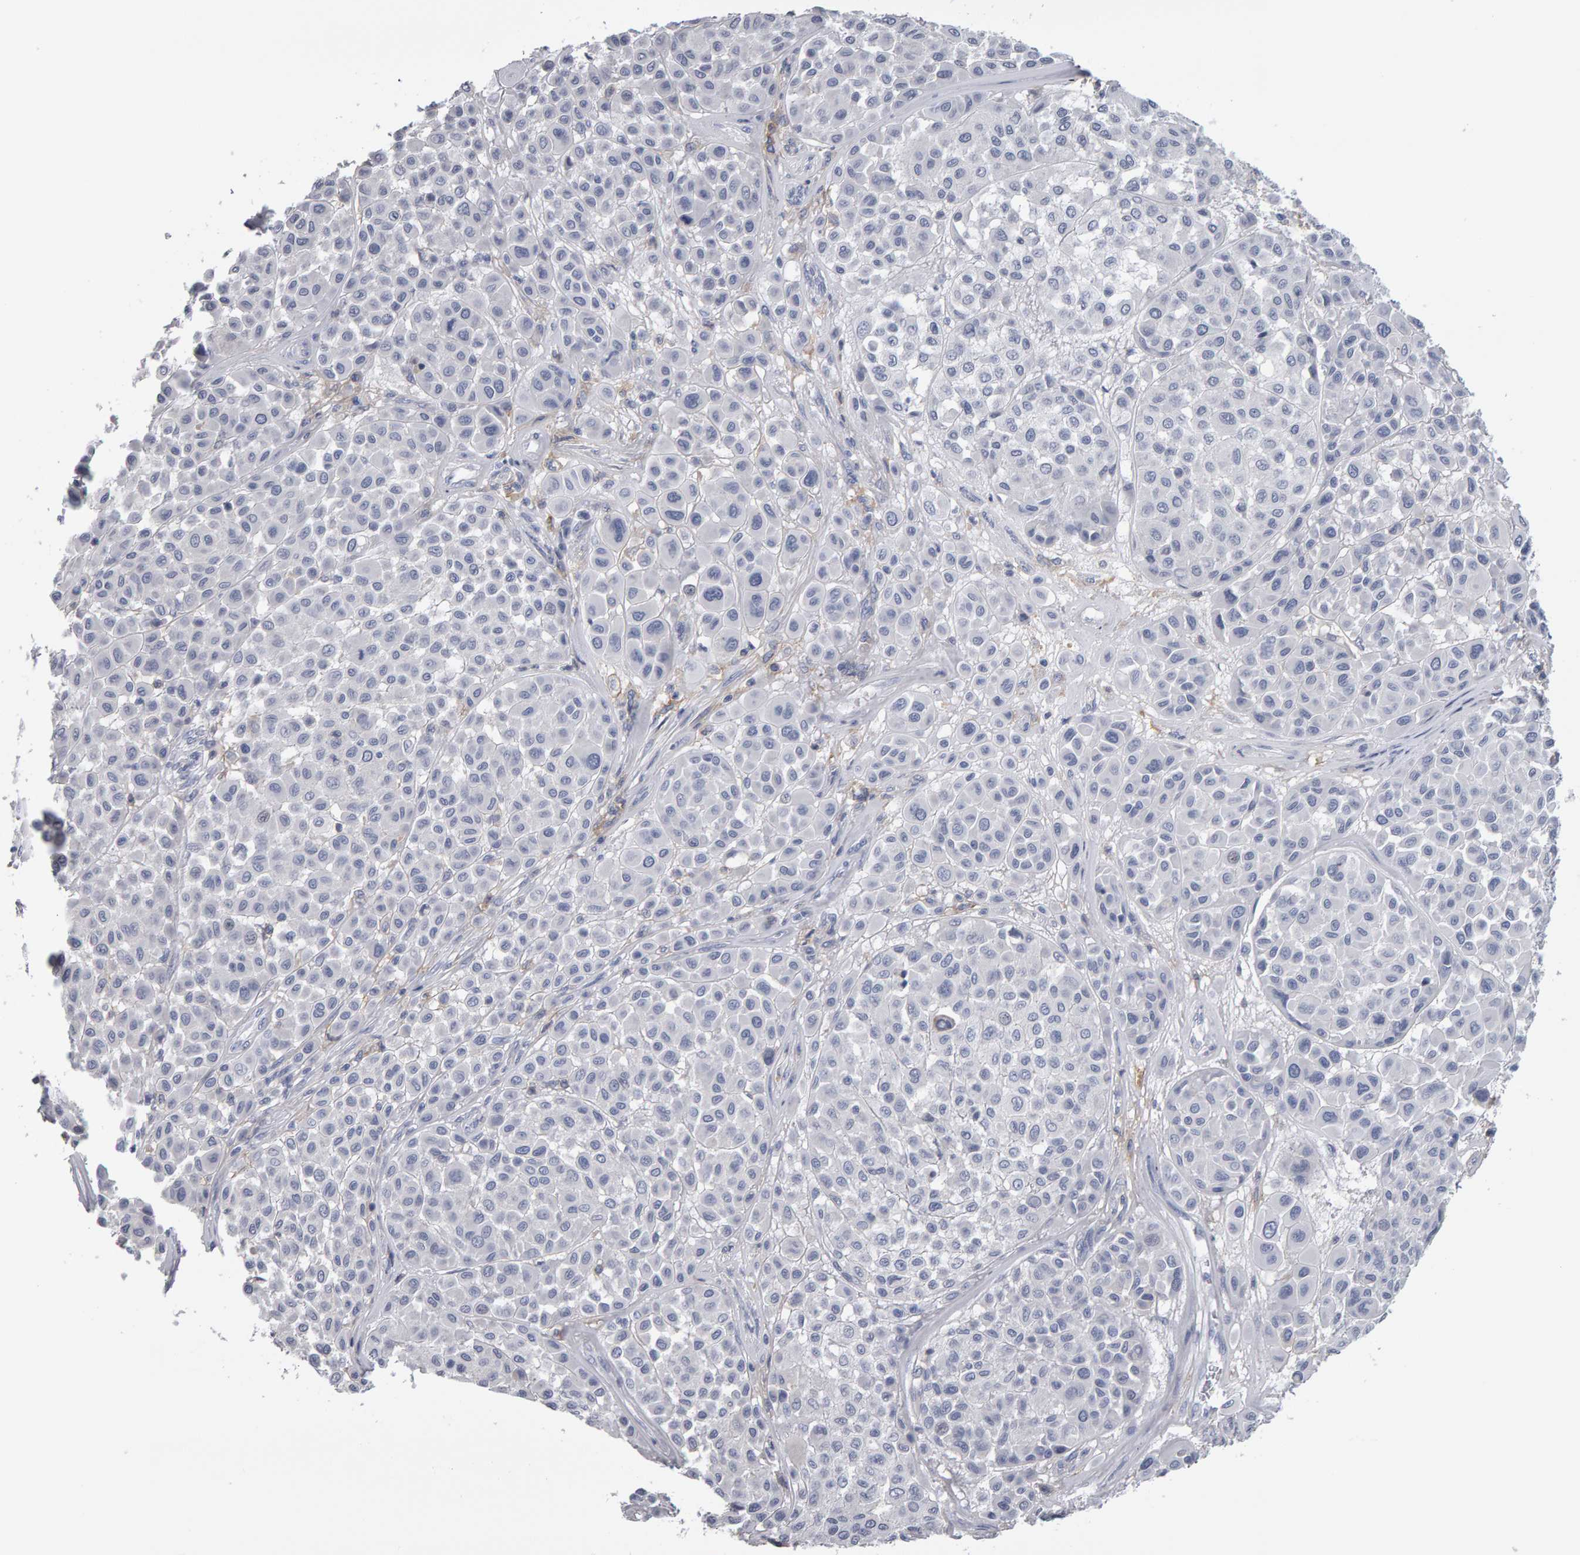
{"staining": {"intensity": "negative", "quantity": "none", "location": "none"}, "tissue": "melanoma", "cell_type": "Tumor cells", "image_type": "cancer", "snomed": [{"axis": "morphology", "description": "Malignant melanoma, Metastatic site"}, {"axis": "topography", "description": "Soft tissue"}], "caption": "Protein analysis of malignant melanoma (metastatic site) shows no significant expression in tumor cells.", "gene": "CD38", "patient": {"sex": "male", "age": 41}}